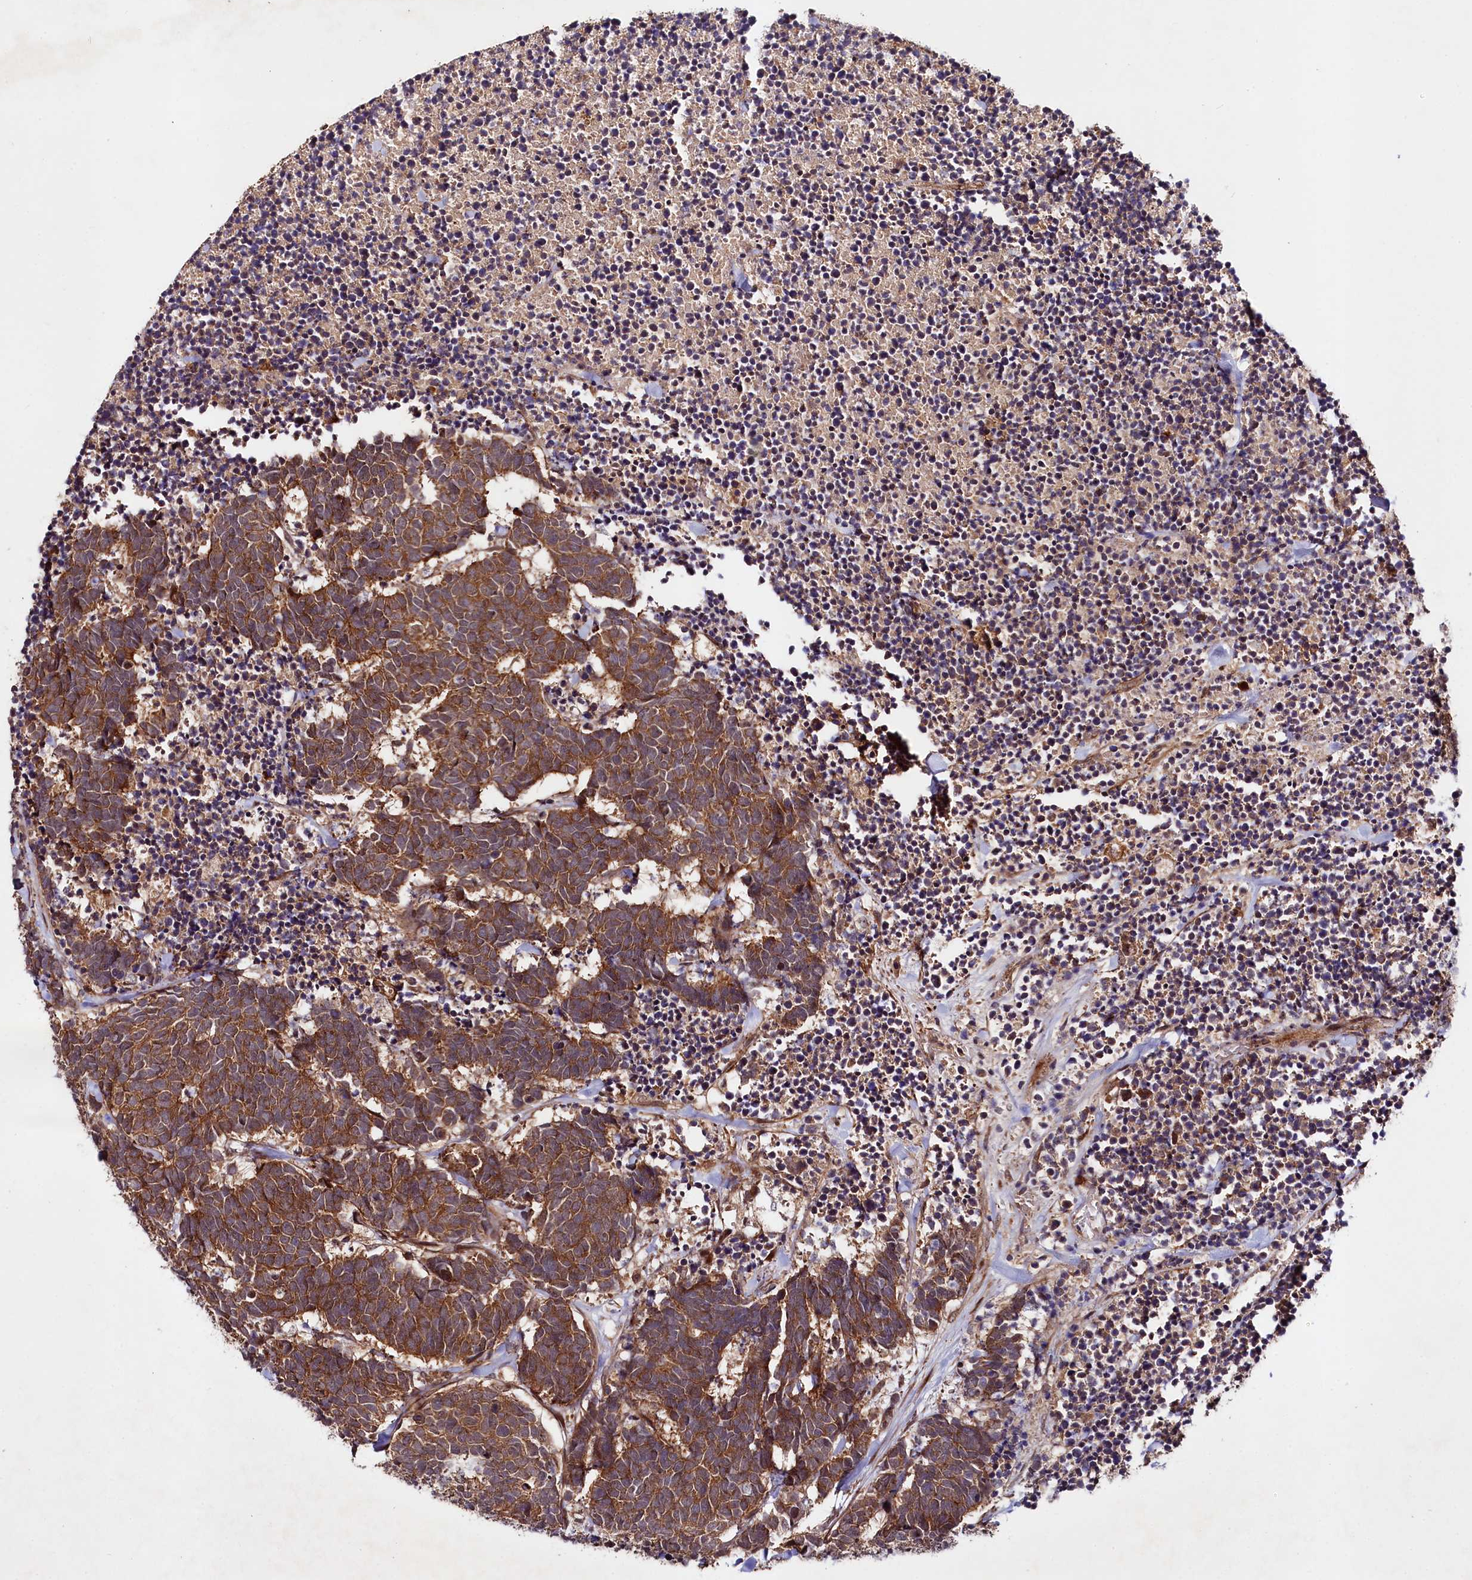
{"staining": {"intensity": "strong", "quantity": ">75%", "location": "cytoplasmic/membranous"}, "tissue": "carcinoid", "cell_type": "Tumor cells", "image_type": "cancer", "snomed": [{"axis": "morphology", "description": "Carcinoma, NOS"}, {"axis": "morphology", "description": "Carcinoid, malignant, NOS"}, {"axis": "topography", "description": "Urinary bladder"}], "caption": "The immunohistochemical stain labels strong cytoplasmic/membranous expression in tumor cells of carcinoid (malignant) tissue. (IHC, brightfield microscopy, high magnification).", "gene": "NEDD1", "patient": {"sex": "male", "age": 57}}